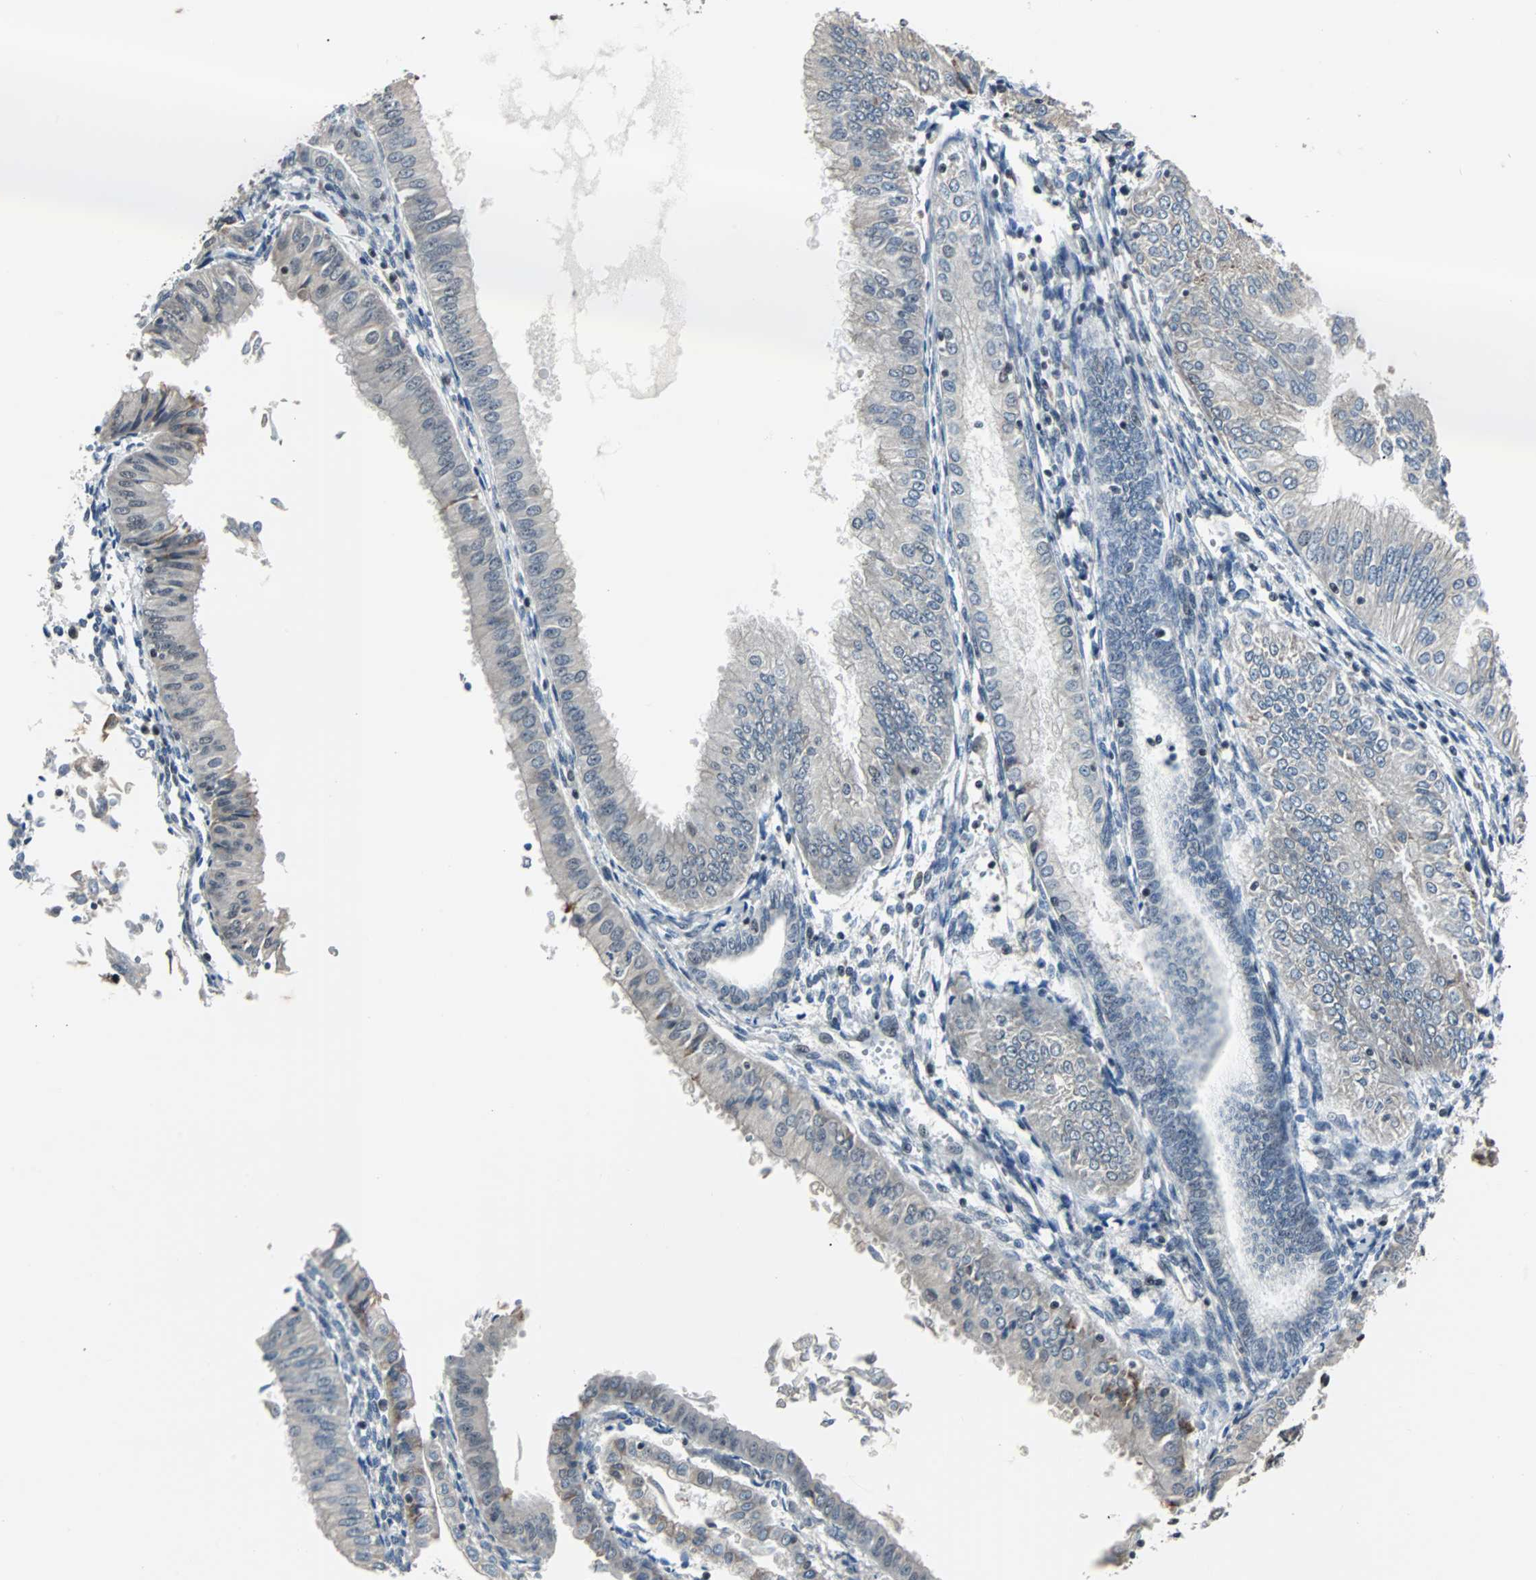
{"staining": {"intensity": "weak", "quantity": "25%-75%", "location": "cytoplasmic/membranous"}, "tissue": "endometrial cancer", "cell_type": "Tumor cells", "image_type": "cancer", "snomed": [{"axis": "morphology", "description": "Adenocarcinoma, NOS"}, {"axis": "topography", "description": "Endometrium"}], "caption": "Protein staining of endometrial cancer tissue displays weak cytoplasmic/membranous expression in approximately 25%-75% of tumor cells. The protein is stained brown, and the nuclei are stained in blue (DAB (3,3'-diaminobenzidine) IHC with brightfield microscopy, high magnification).", "gene": "TERF2IP", "patient": {"sex": "female", "age": 53}}